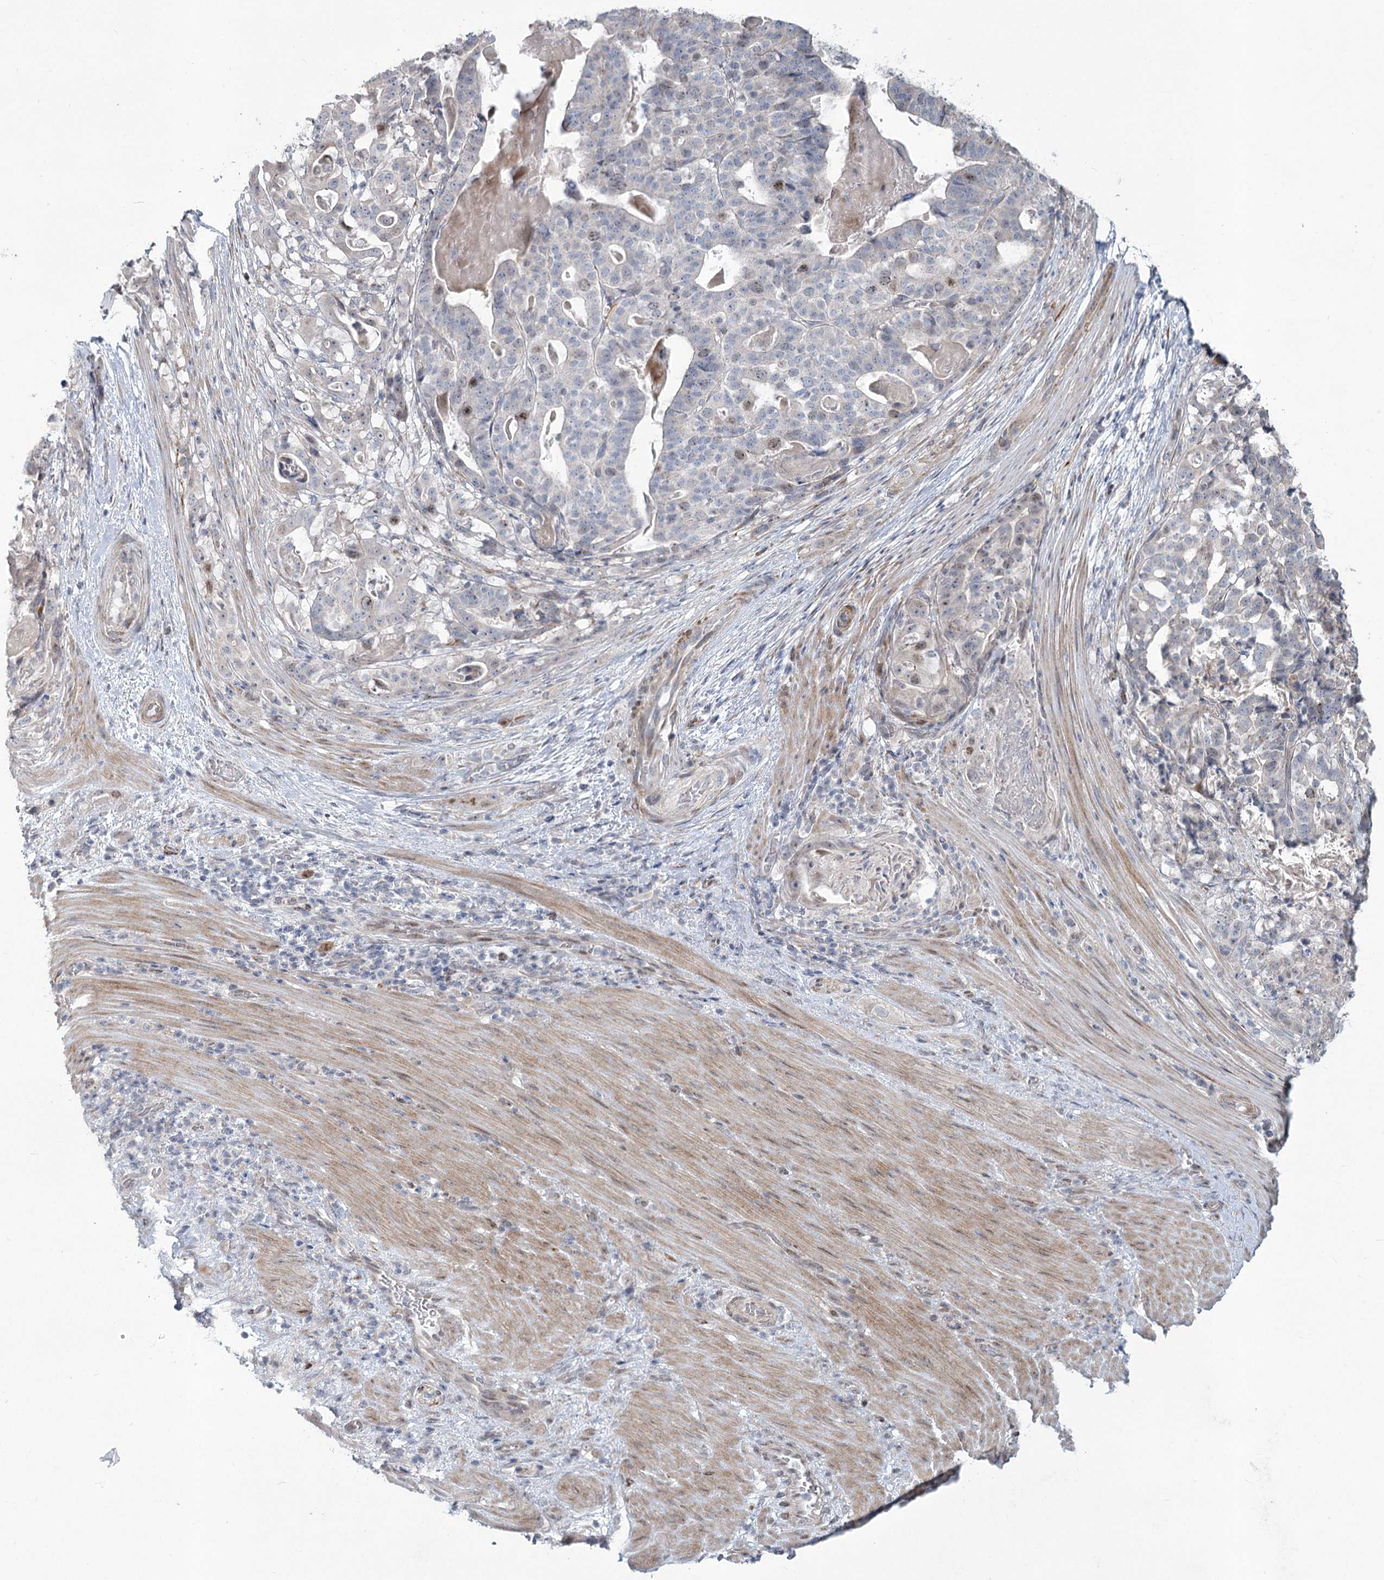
{"staining": {"intensity": "moderate", "quantity": "<25%", "location": "nuclear"}, "tissue": "stomach cancer", "cell_type": "Tumor cells", "image_type": "cancer", "snomed": [{"axis": "morphology", "description": "Adenocarcinoma, NOS"}, {"axis": "topography", "description": "Stomach"}], "caption": "Moderate nuclear protein staining is appreciated in about <25% of tumor cells in stomach cancer (adenocarcinoma).", "gene": "ABITRAM", "patient": {"sex": "male", "age": 48}}